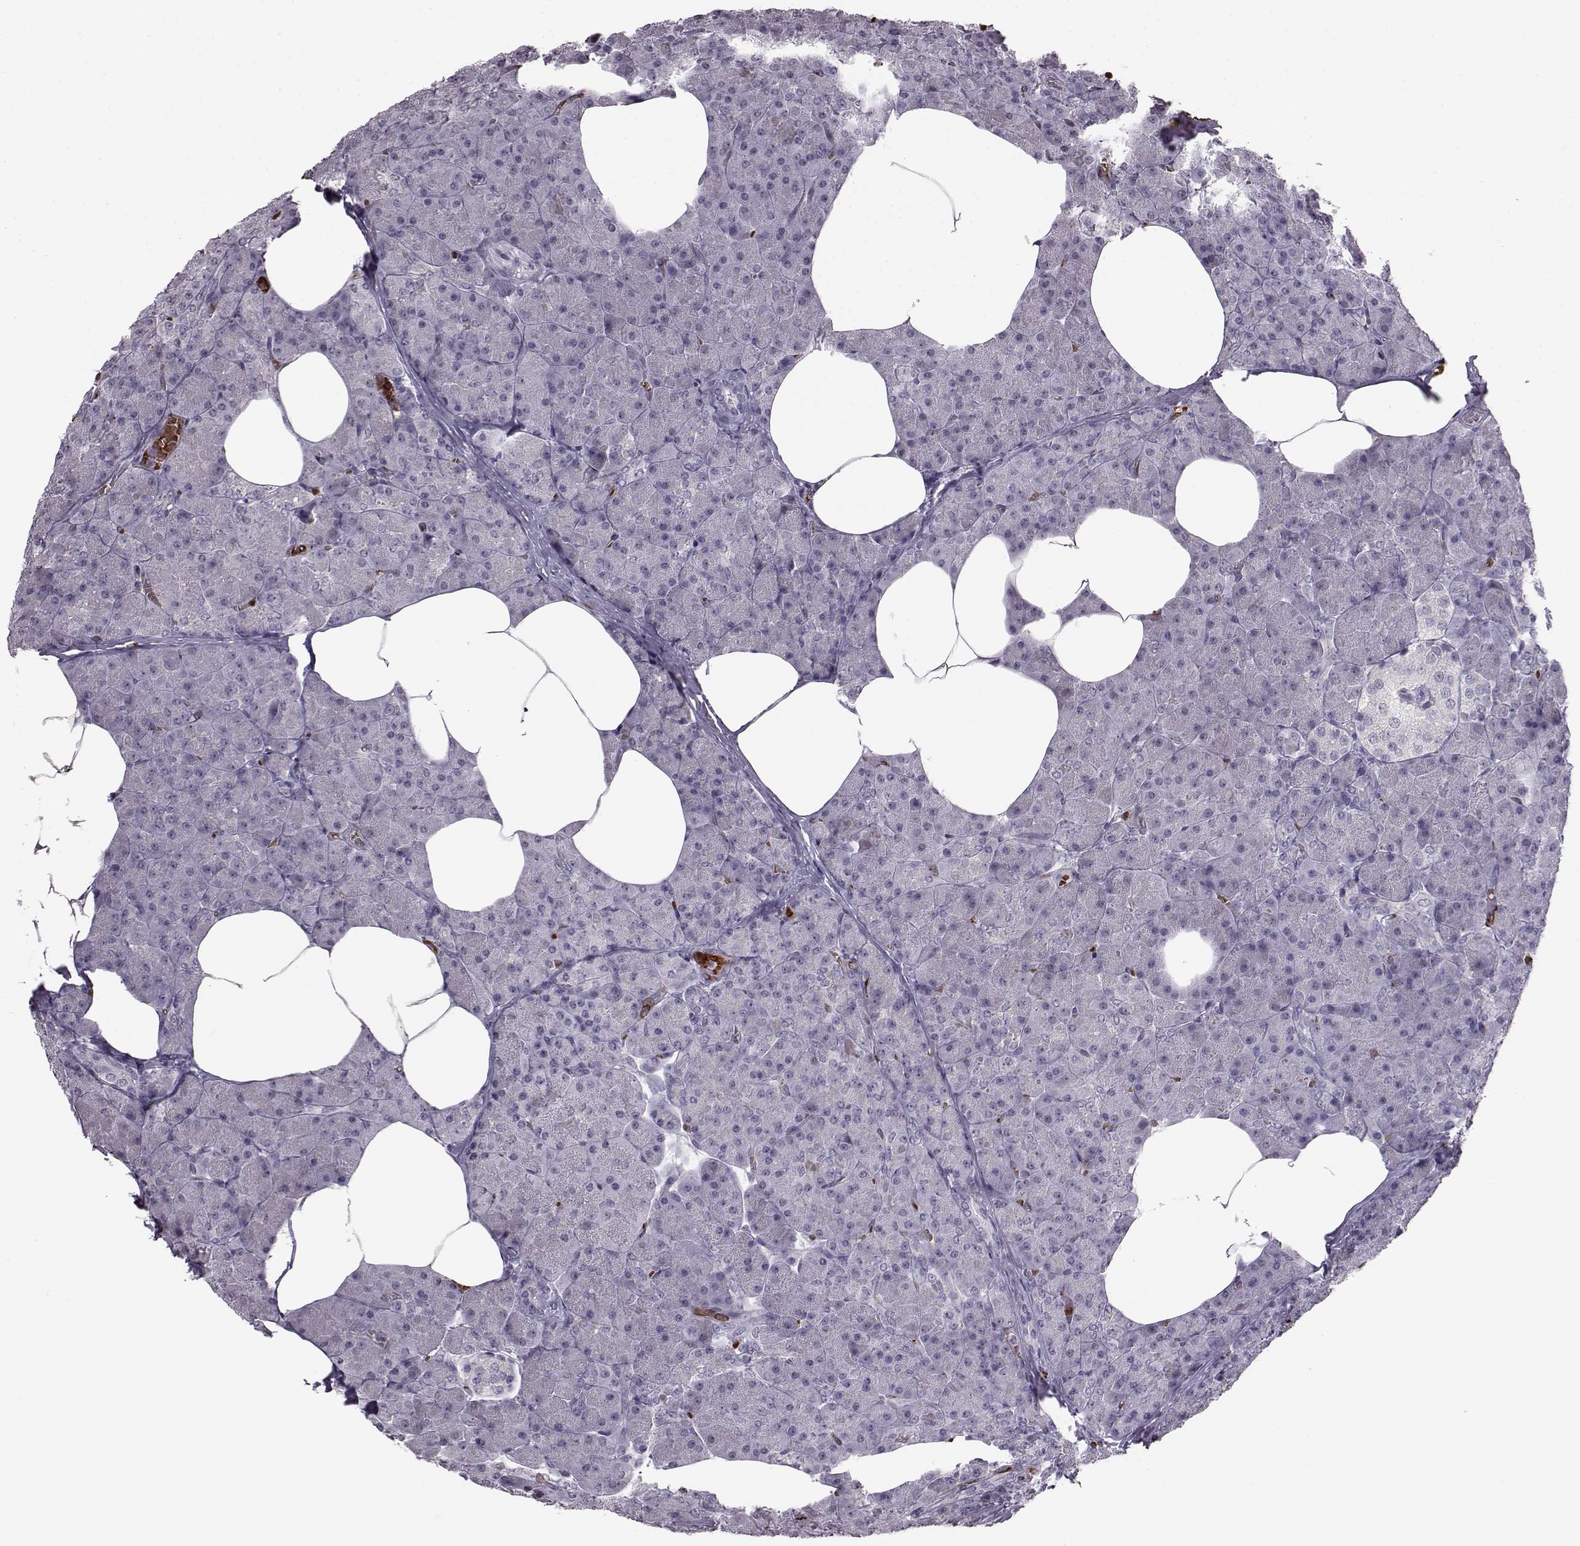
{"staining": {"intensity": "negative", "quantity": "none", "location": "none"}, "tissue": "pancreas", "cell_type": "Exocrine glandular cells", "image_type": "normal", "snomed": [{"axis": "morphology", "description": "Normal tissue, NOS"}, {"axis": "topography", "description": "Pancreas"}], "caption": "High power microscopy histopathology image of an immunohistochemistry (IHC) histopathology image of normal pancreas, revealing no significant staining in exocrine glandular cells. (IHC, brightfield microscopy, high magnification).", "gene": "PROP1", "patient": {"sex": "female", "age": 45}}